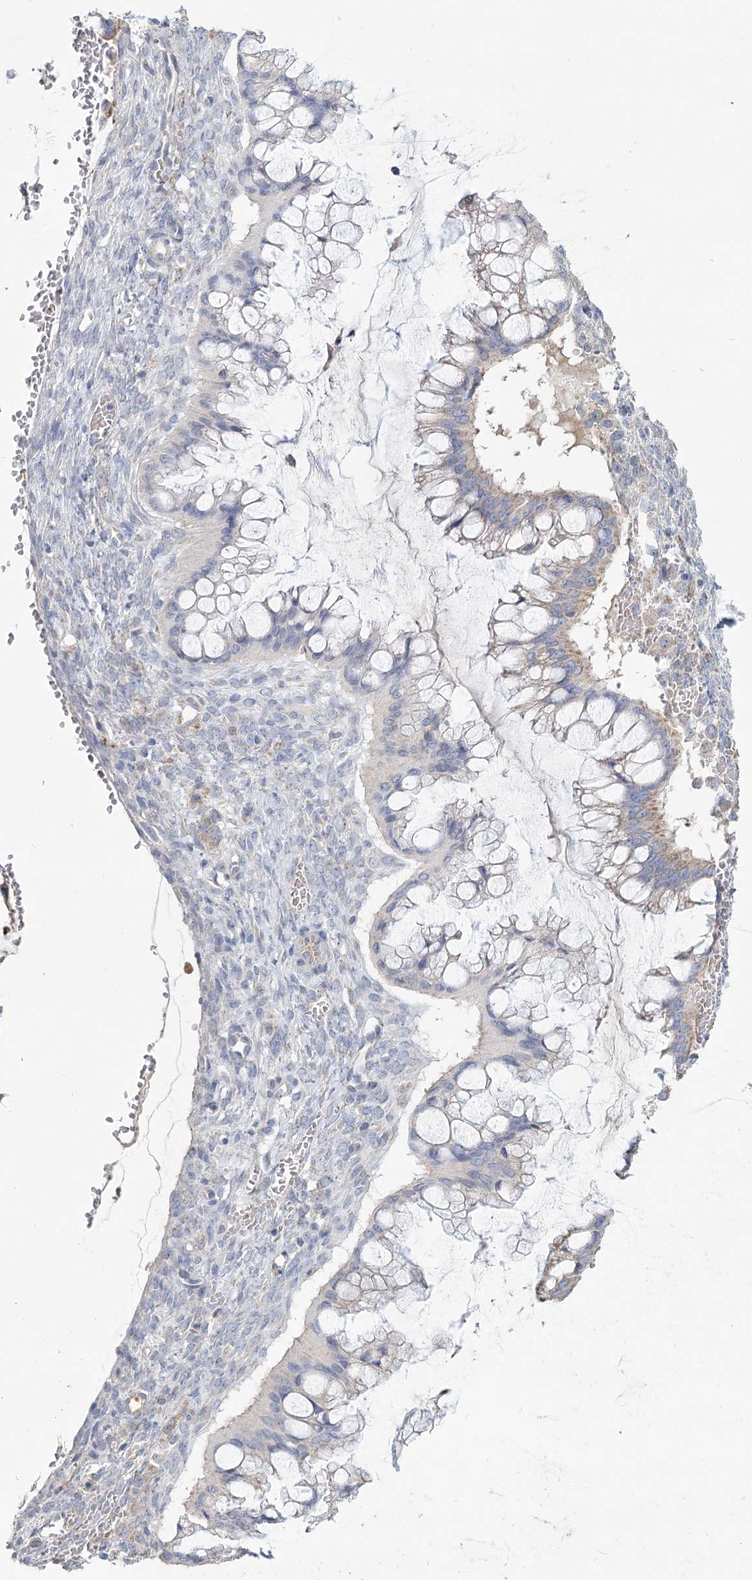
{"staining": {"intensity": "moderate", "quantity": "25%-75%", "location": "cytoplasmic/membranous"}, "tissue": "ovarian cancer", "cell_type": "Tumor cells", "image_type": "cancer", "snomed": [{"axis": "morphology", "description": "Cystadenocarcinoma, mucinous, NOS"}, {"axis": "topography", "description": "Ovary"}], "caption": "Immunohistochemical staining of human mucinous cystadenocarcinoma (ovarian) shows medium levels of moderate cytoplasmic/membranous protein staining in about 25%-75% of tumor cells.", "gene": "ARHGAP44", "patient": {"sex": "female", "age": 73}}